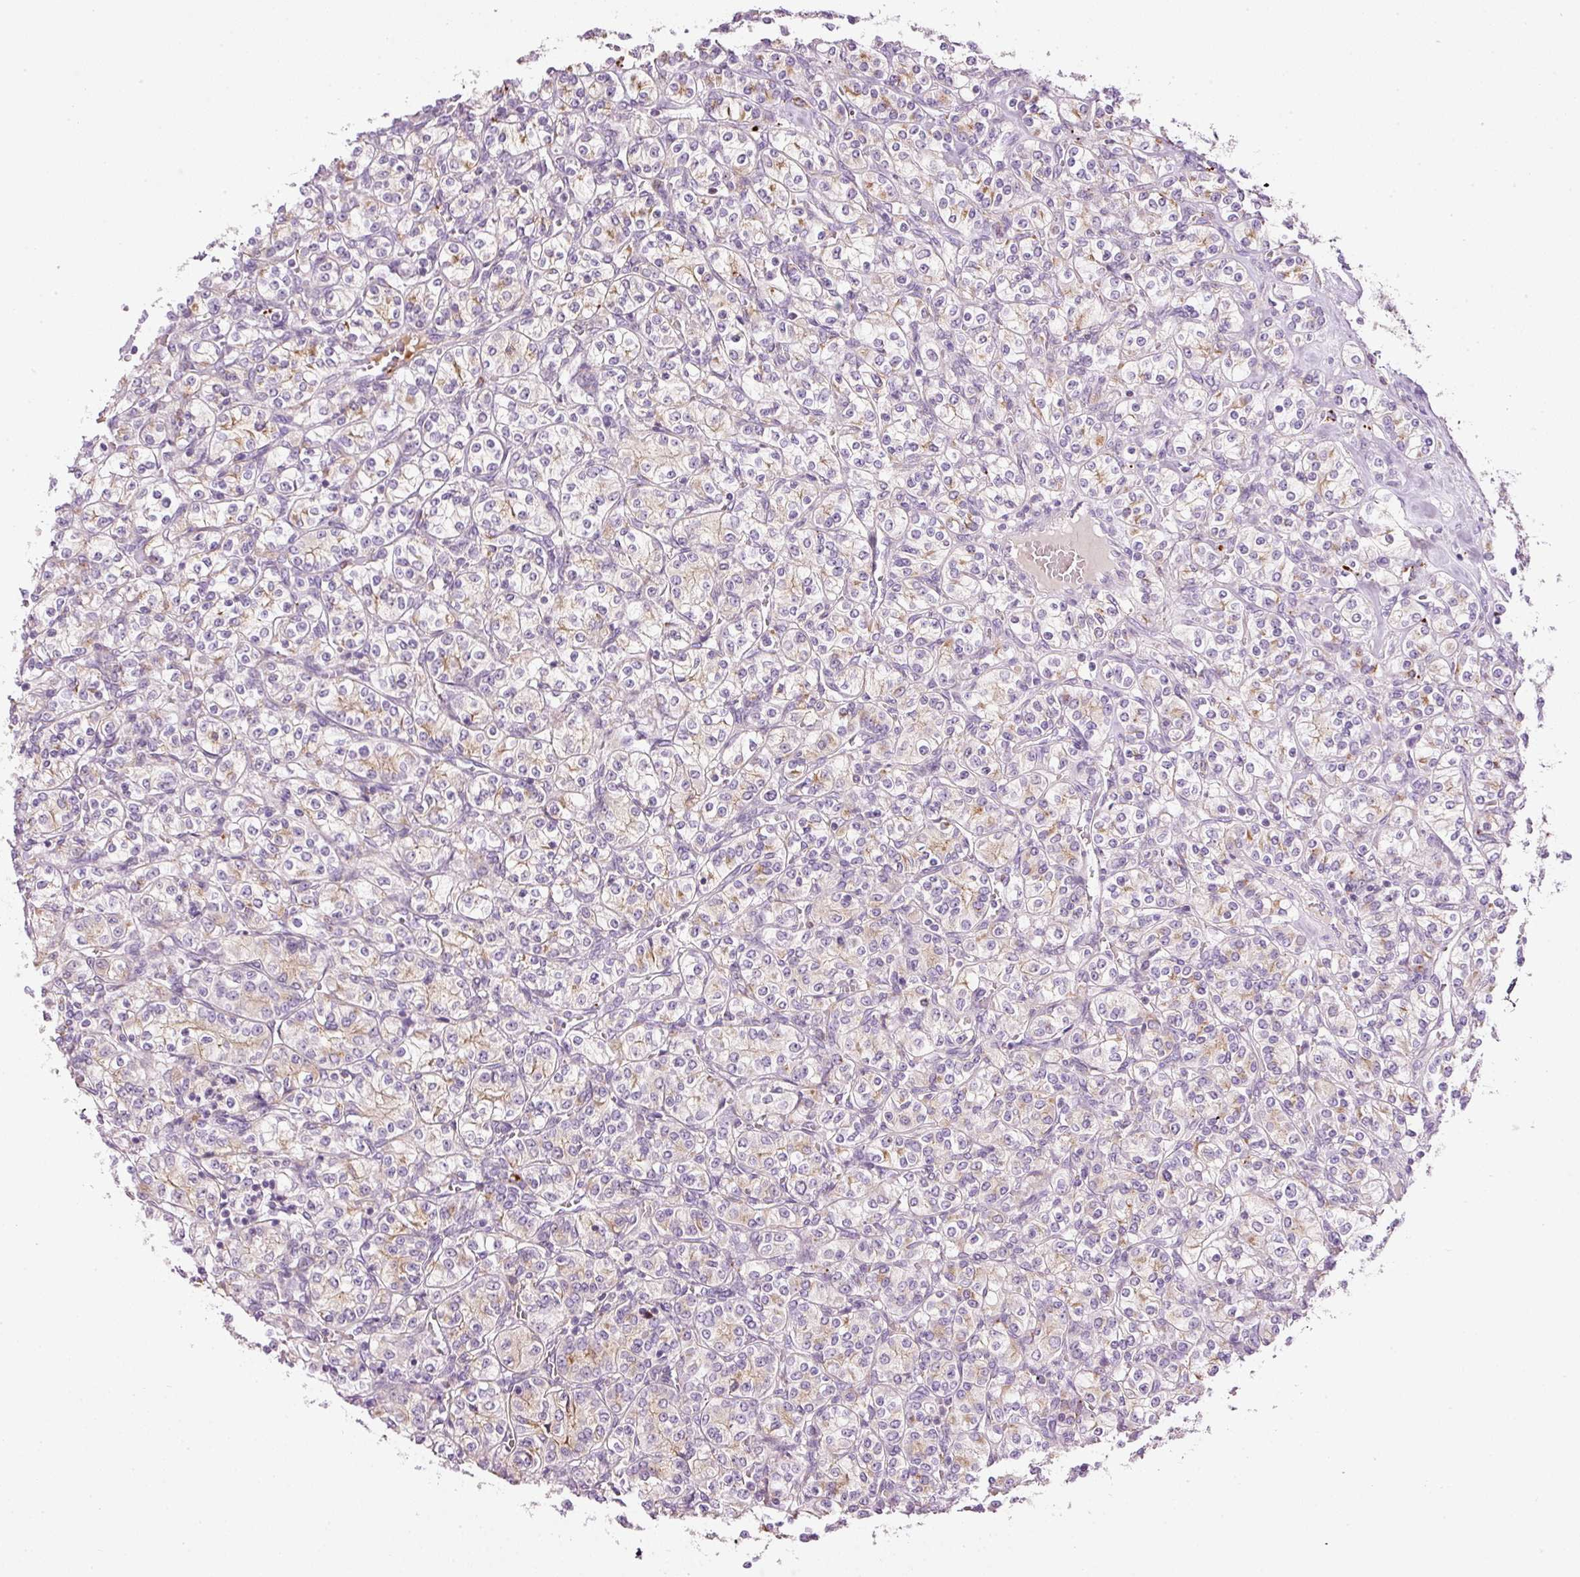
{"staining": {"intensity": "weak", "quantity": "<25%", "location": "cytoplasmic/membranous"}, "tissue": "renal cancer", "cell_type": "Tumor cells", "image_type": "cancer", "snomed": [{"axis": "morphology", "description": "Adenocarcinoma, NOS"}, {"axis": "topography", "description": "Kidney"}], "caption": "Immunohistochemical staining of human renal cancer (adenocarcinoma) shows no significant staining in tumor cells.", "gene": "ZNF639", "patient": {"sex": "male", "age": 77}}